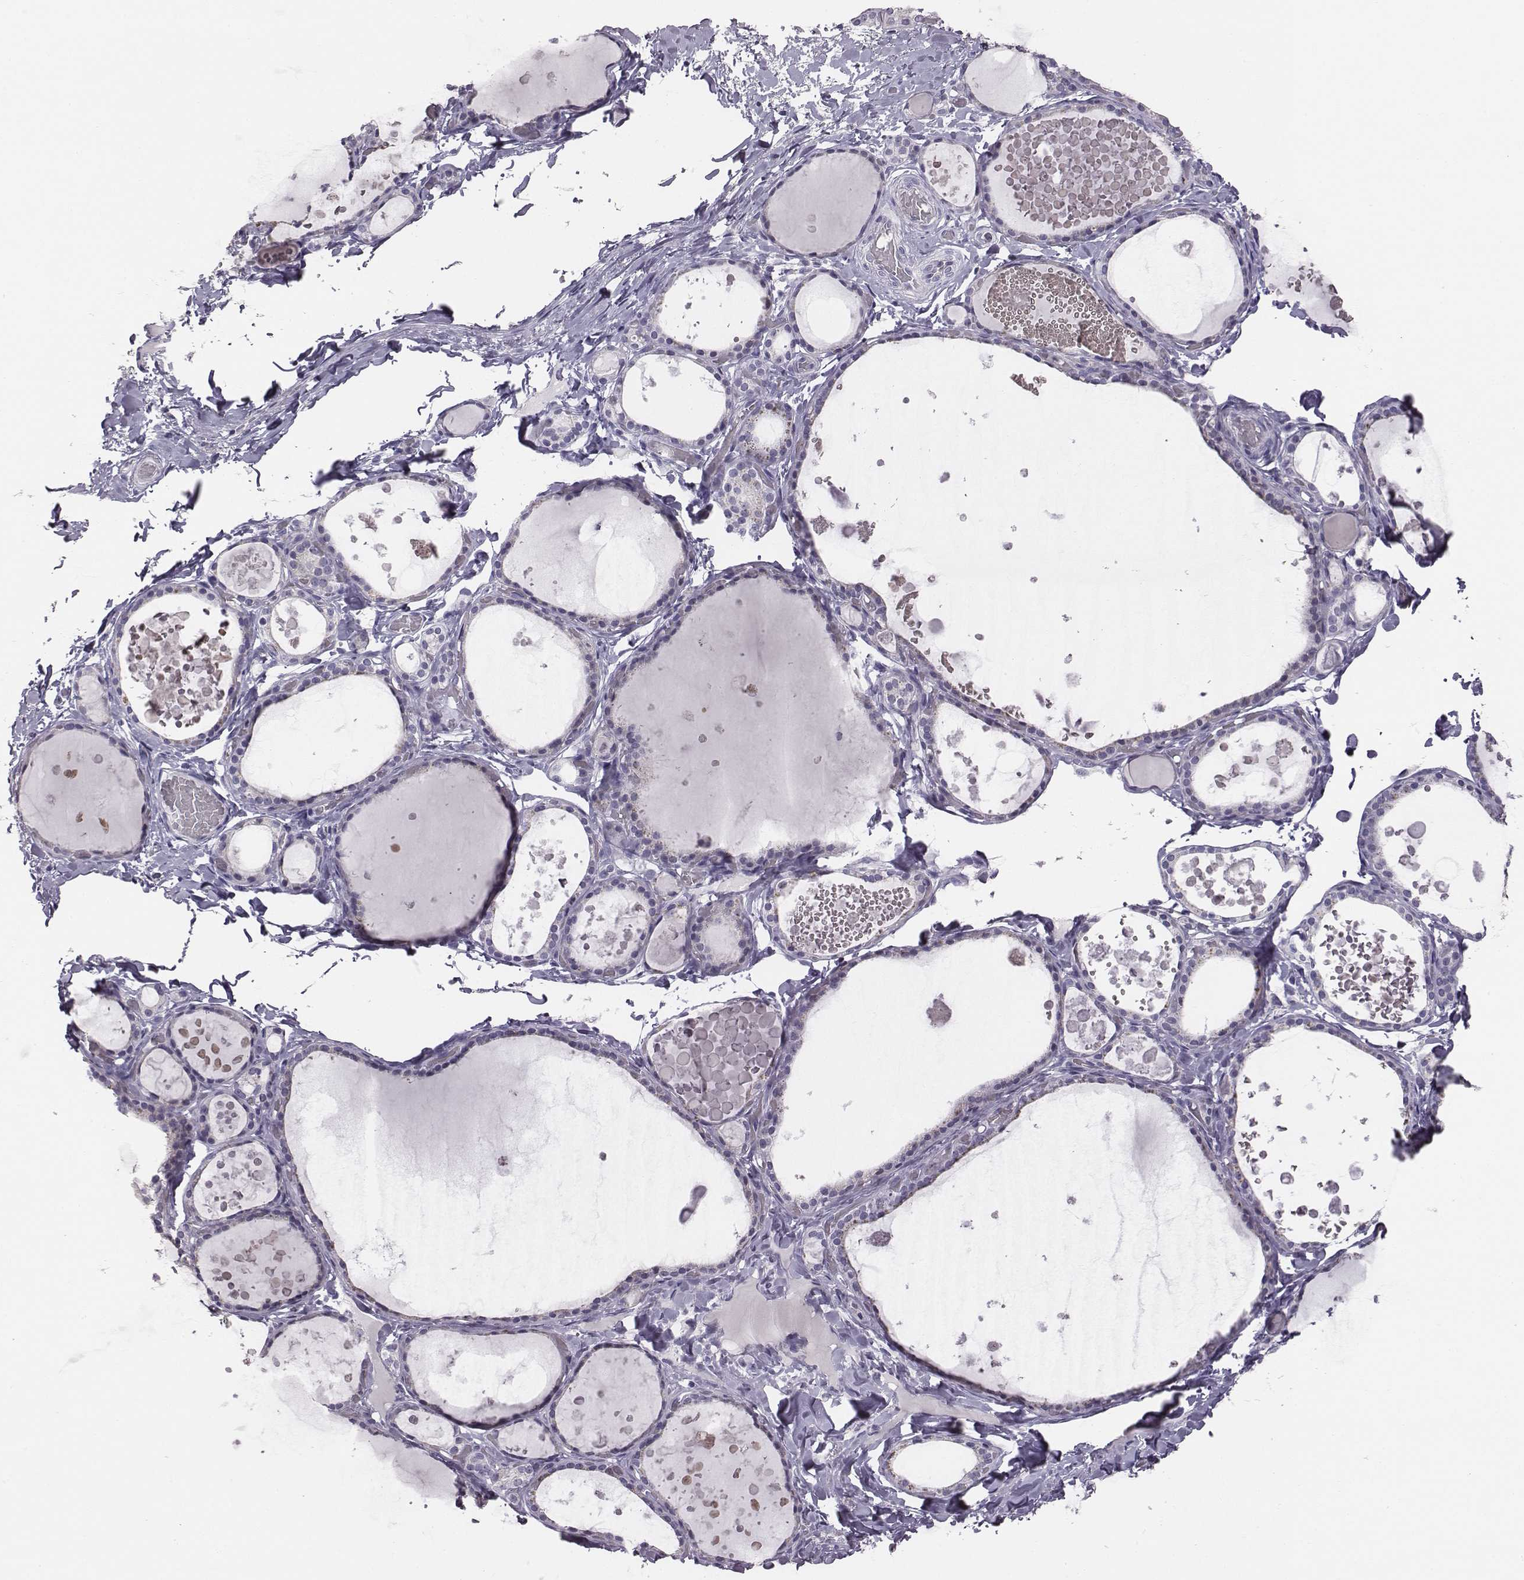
{"staining": {"intensity": "negative", "quantity": "none", "location": "none"}, "tissue": "thyroid gland", "cell_type": "Glandular cells", "image_type": "normal", "snomed": [{"axis": "morphology", "description": "Normal tissue, NOS"}, {"axis": "topography", "description": "Thyroid gland"}], "caption": "Photomicrograph shows no significant protein positivity in glandular cells of unremarkable thyroid gland.", "gene": "ENSG00000290147", "patient": {"sex": "female", "age": 56}}